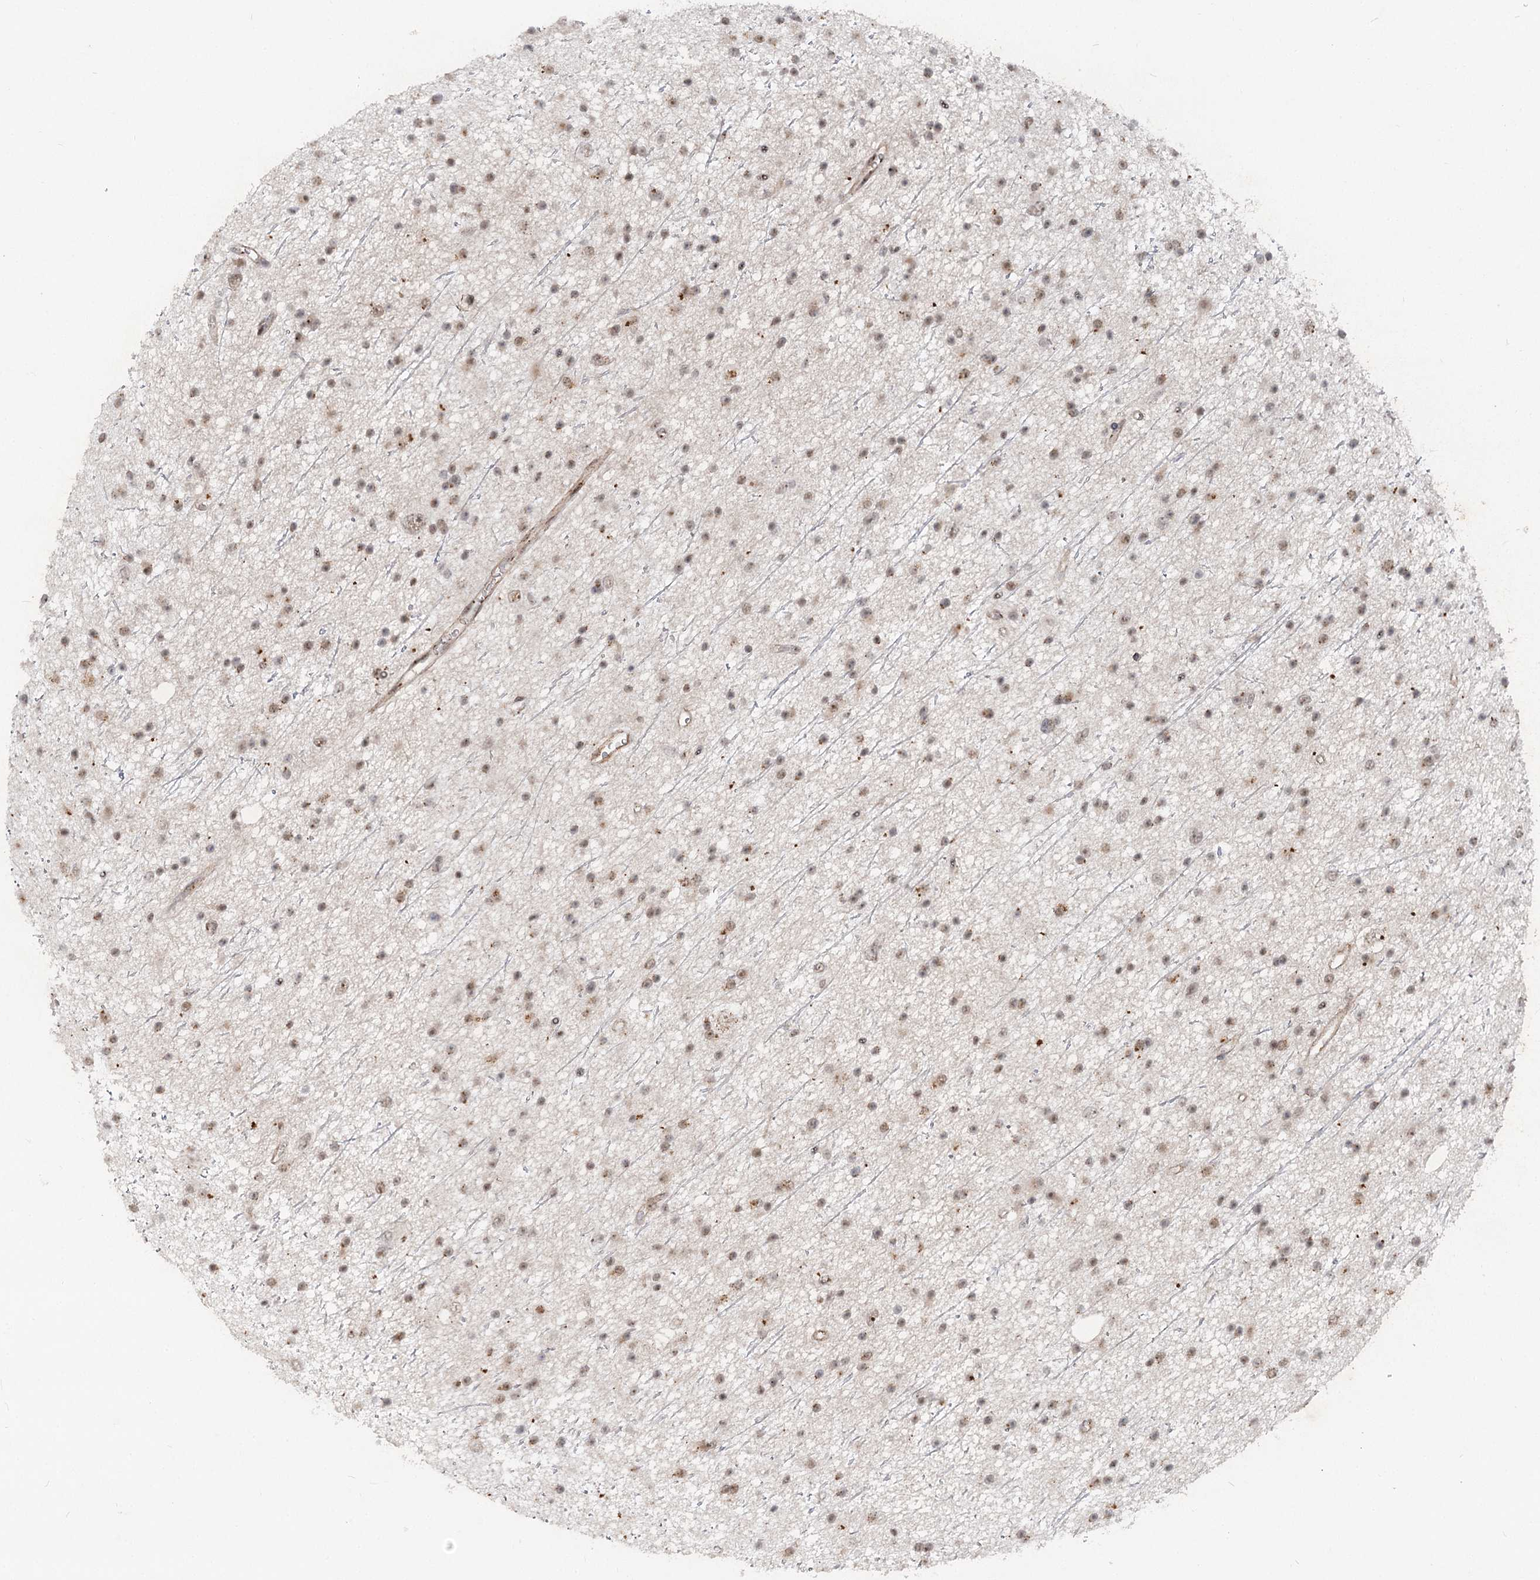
{"staining": {"intensity": "weak", "quantity": "25%-75%", "location": "cytoplasmic/membranous,nuclear"}, "tissue": "glioma", "cell_type": "Tumor cells", "image_type": "cancer", "snomed": [{"axis": "morphology", "description": "Glioma, malignant, Low grade"}, {"axis": "topography", "description": "Cerebral cortex"}], "caption": "IHC of malignant low-grade glioma displays low levels of weak cytoplasmic/membranous and nuclear expression in approximately 25%-75% of tumor cells. (IHC, brightfield microscopy, high magnification).", "gene": "GNL3L", "patient": {"sex": "female", "age": 39}}